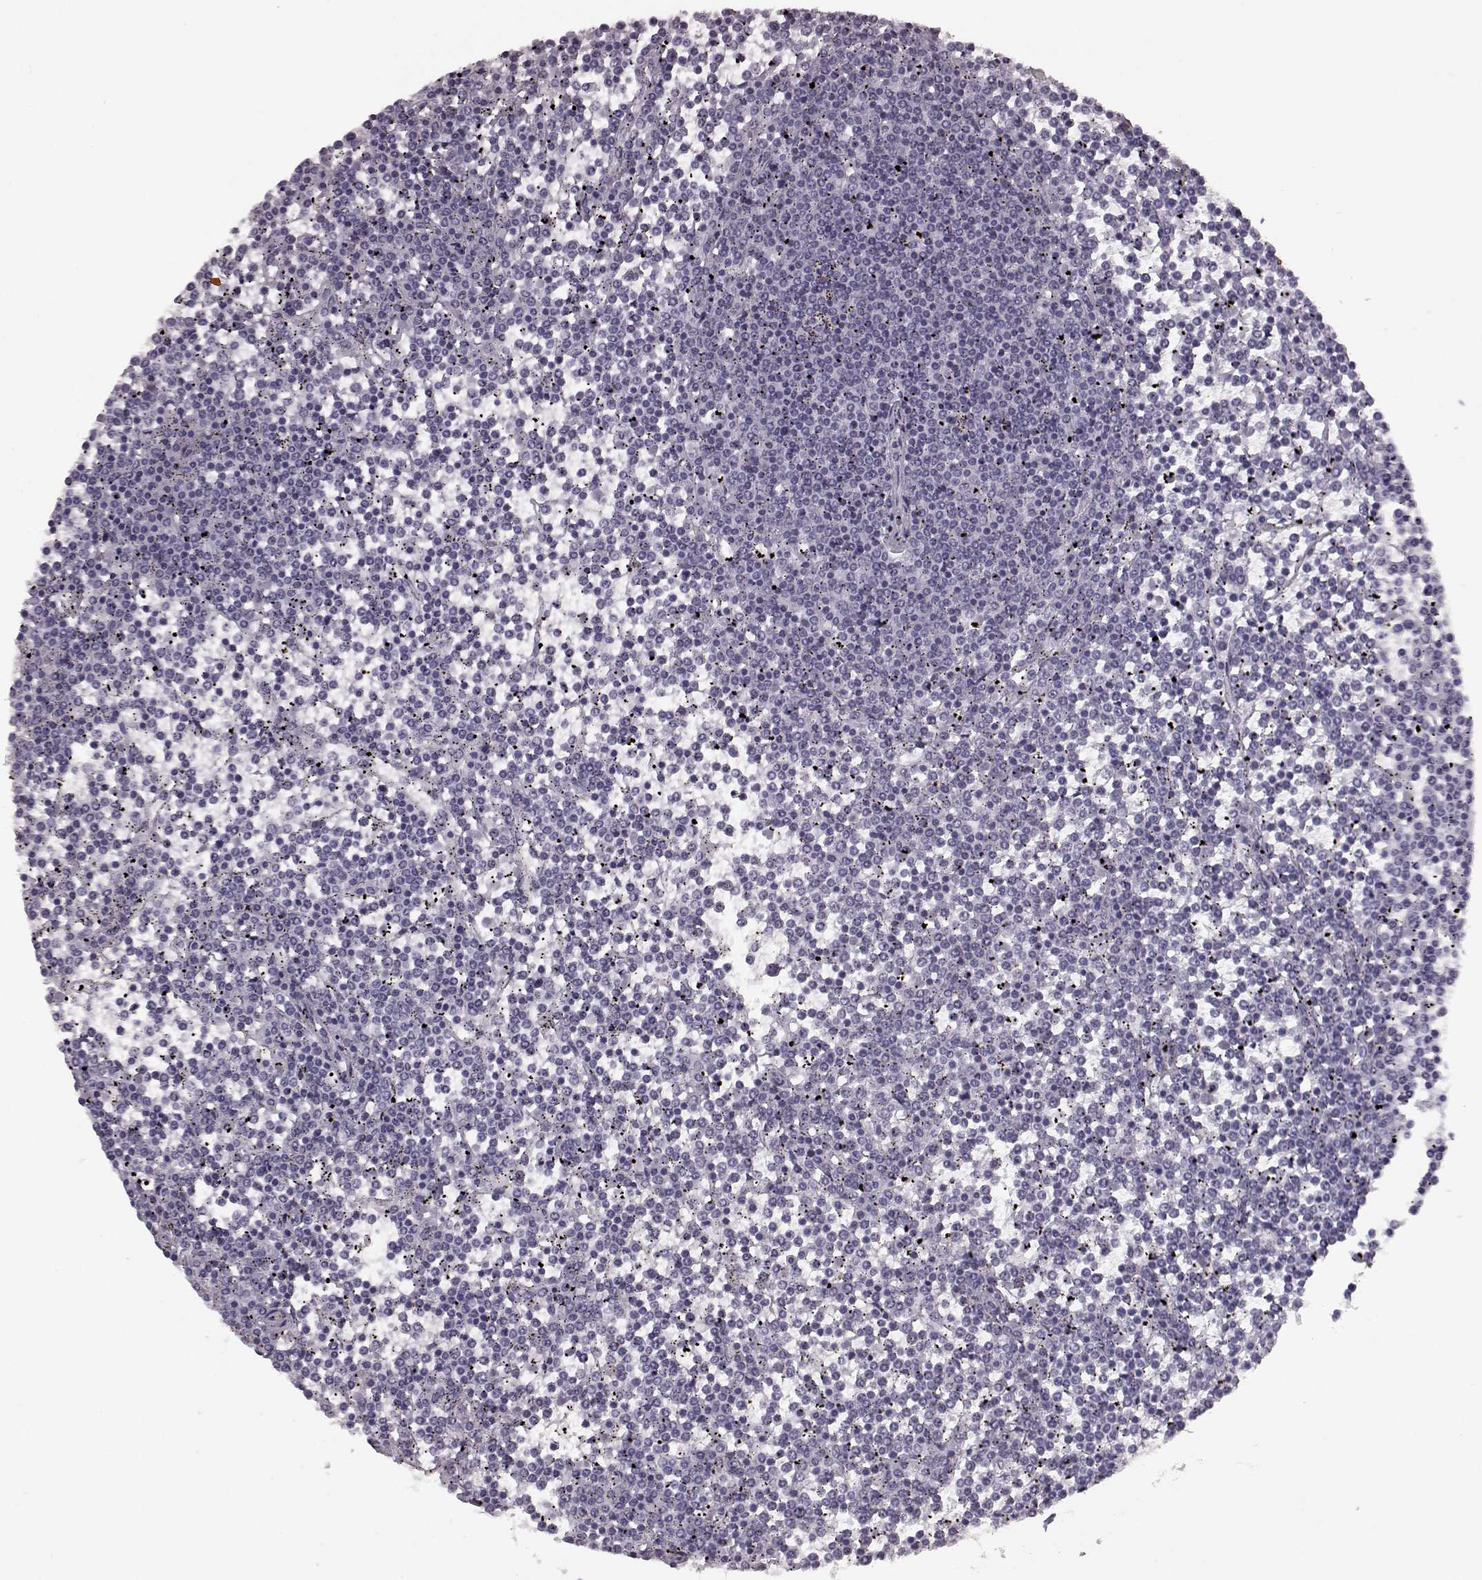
{"staining": {"intensity": "negative", "quantity": "none", "location": "none"}, "tissue": "lymphoma", "cell_type": "Tumor cells", "image_type": "cancer", "snomed": [{"axis": "morphology", "description": "Malignant lymphoma, non-Hodgkin's type, Low grade"}, {"axis": "topography", "description": "Spleen"}], "caption": "Tumor cells are negative for brown protein staining in malignant lymphoma, non-Hodgkin's type (low-grade).", "gene": "CRYBA2", "patient": {"sex": "female", "age": 19}}